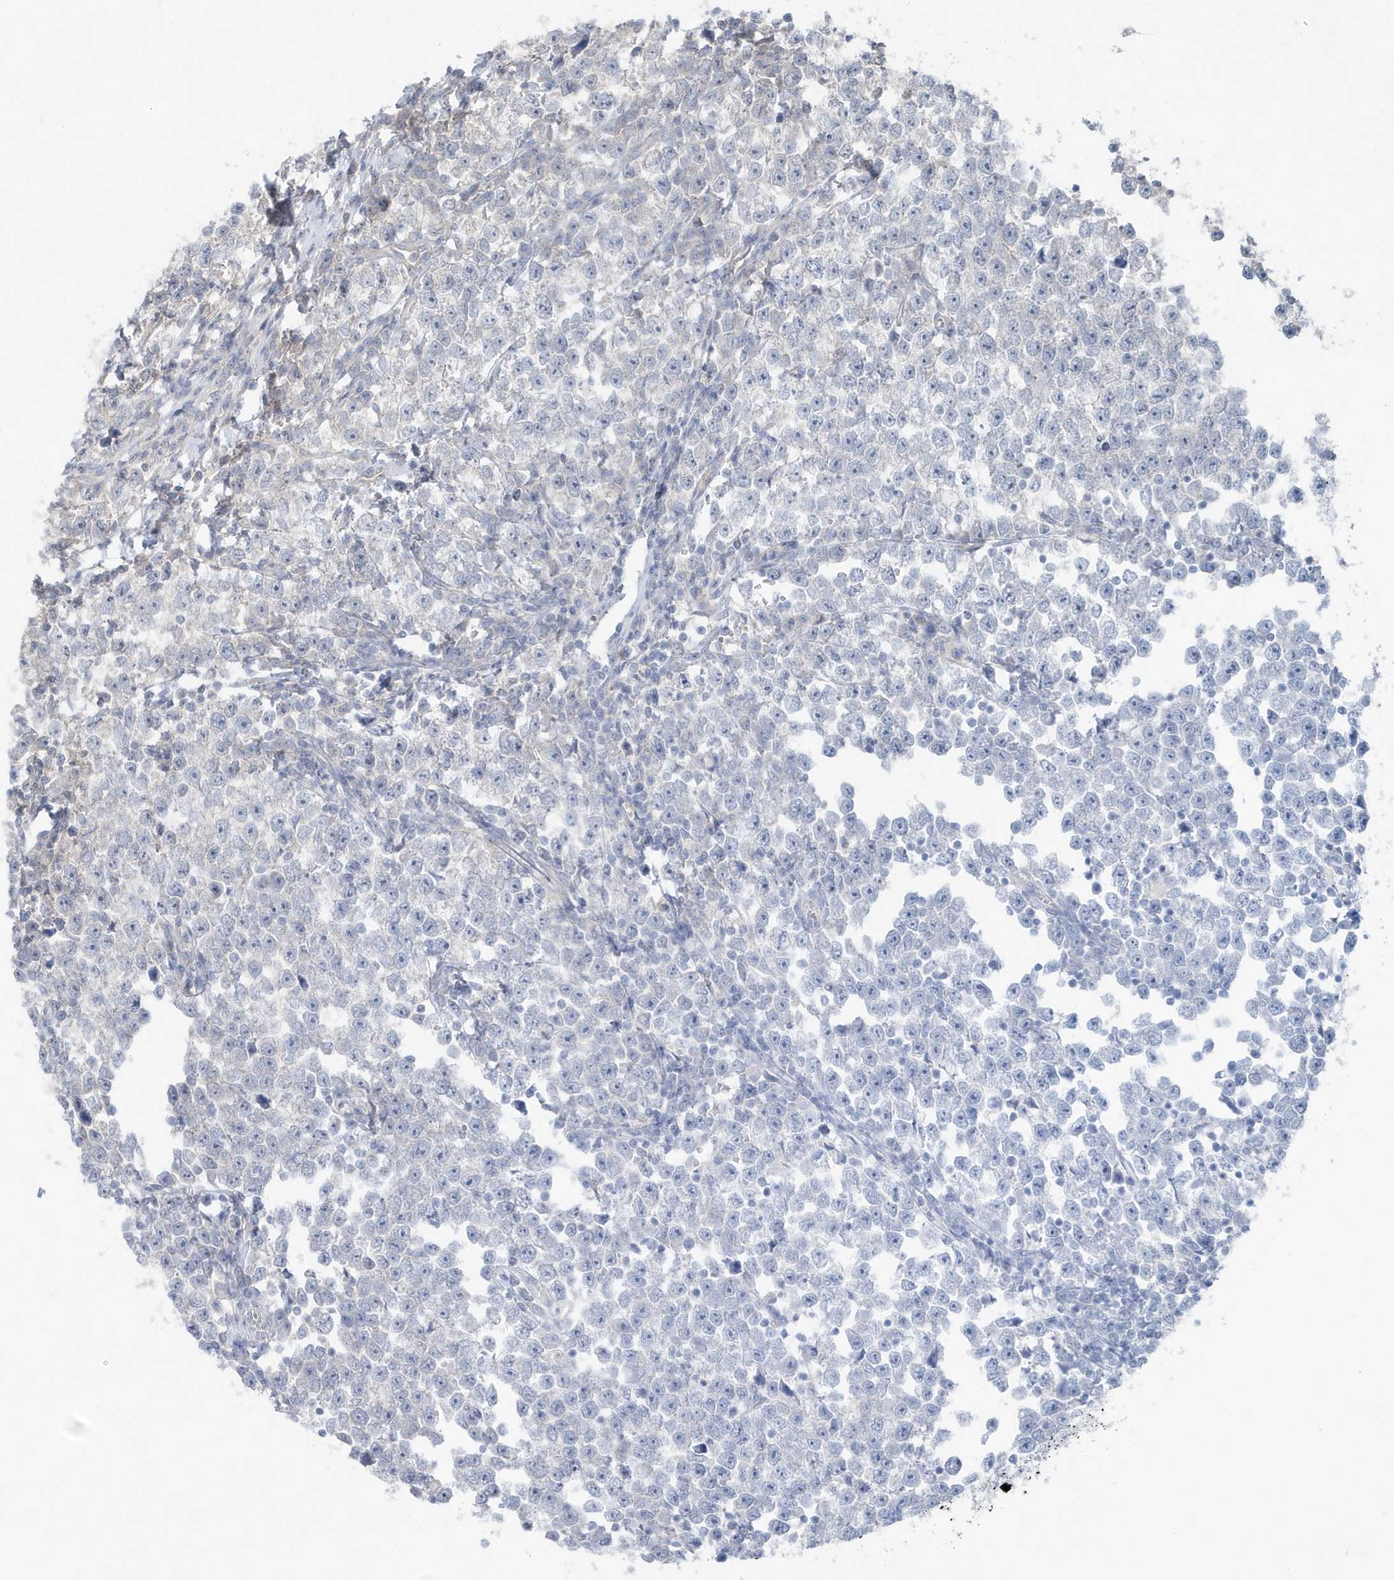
{"staining": {"intensity": "negative", "quantity": "none", "location": "none"}, "tissue": "testis cancer", "cell_type": "Tumor cells", "image_type": "cancer", "snomed": [{"axis": "morphology", "description": "Normal tissue, NOS"}, {"axis": "morphology", "description": "Seminoma, NOS"}, {"axis": "topography", "description": "Testis"}], "caption": "DAB immunohistochemical staining of human testis cancer shows no significant staining in tumor cells.", "gene": "C1RL", "patient": {"sex": "male", "age": 43}}